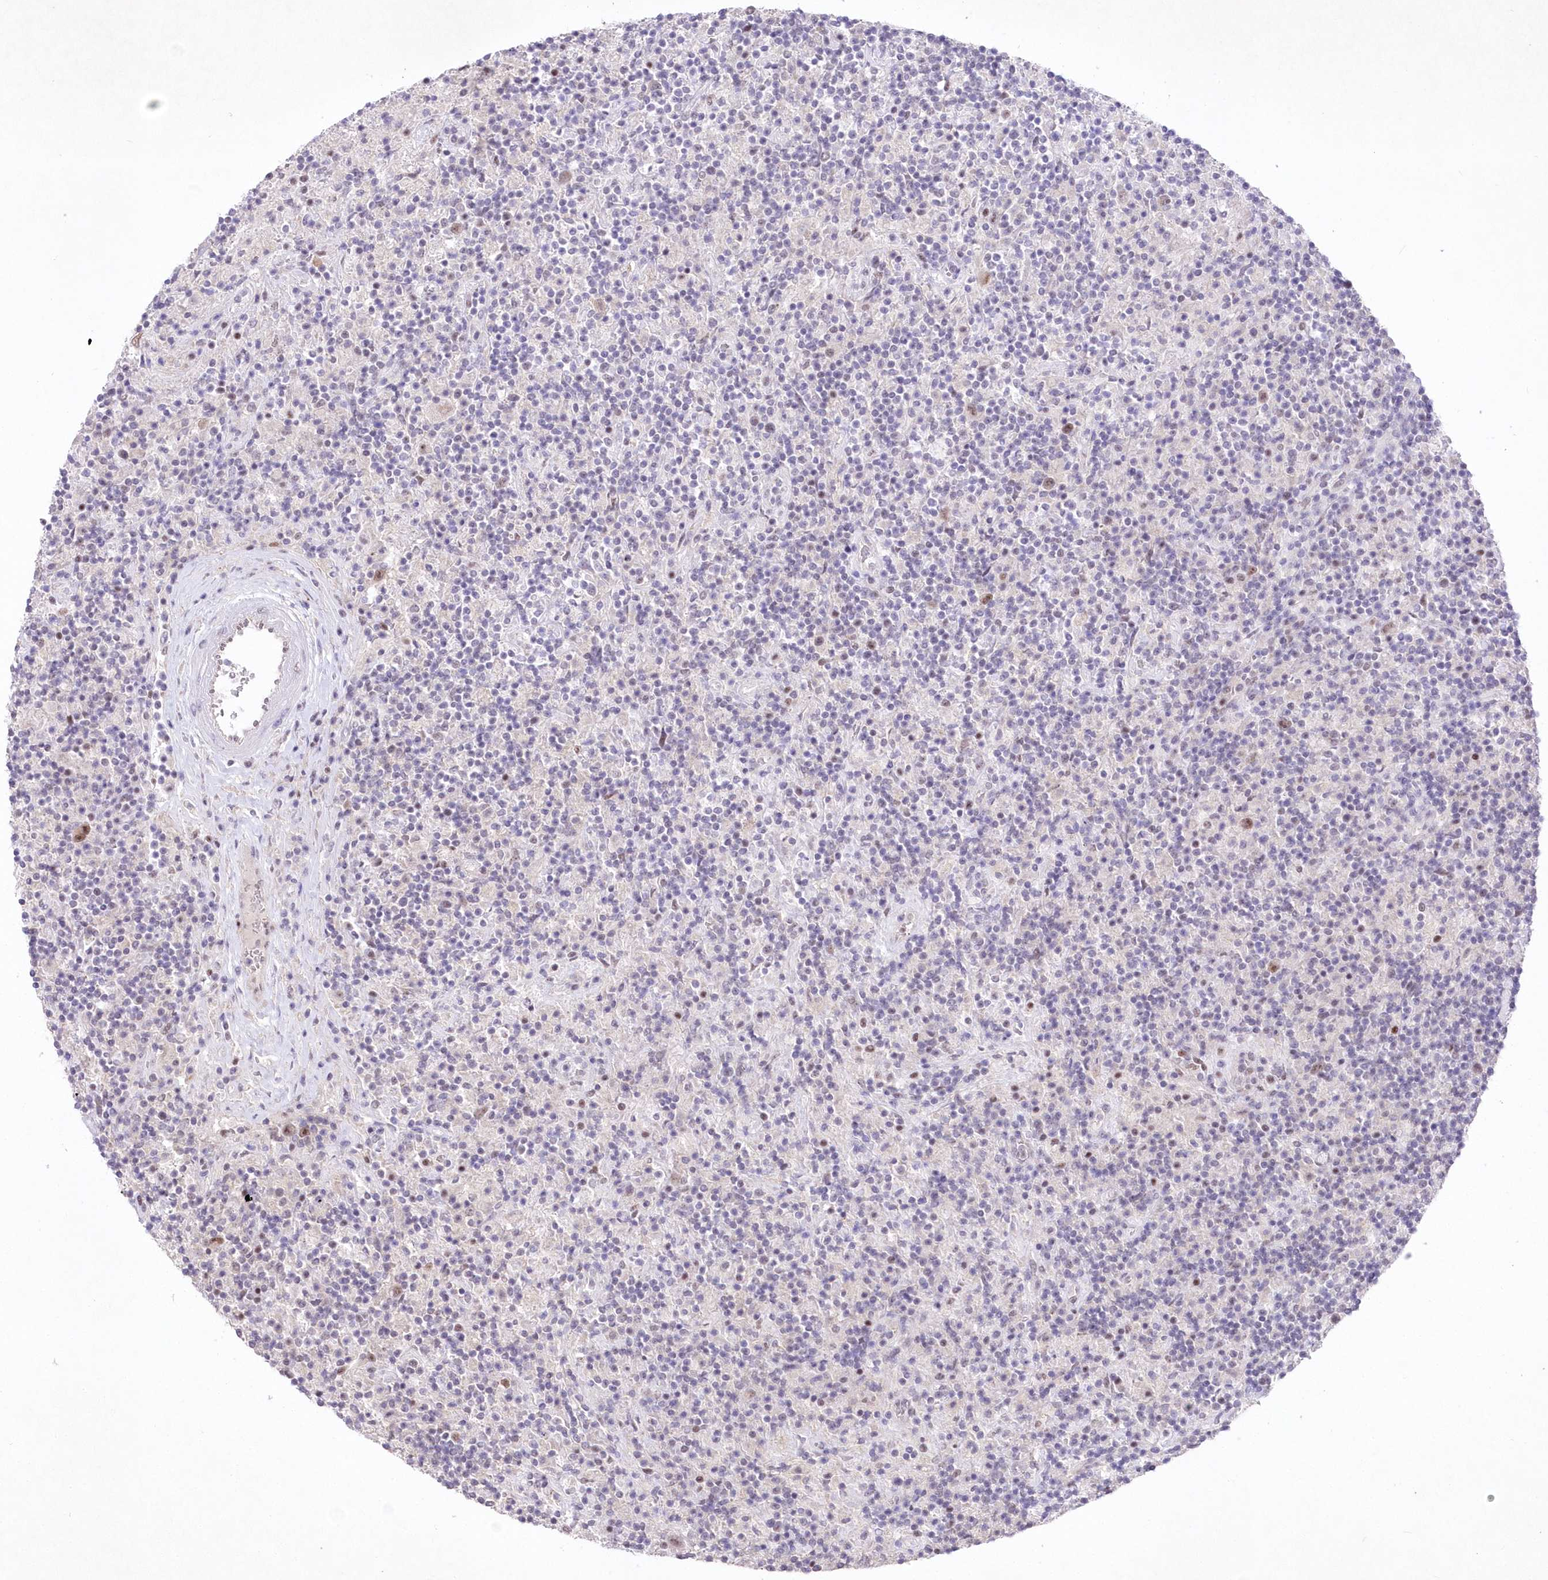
{"staining": {"intensity": "moderate", "quantity": "25%-75%", "location": "nuclear"}, "tissue": "lymphoma", "cell_type": "Tumor cells", "image_type": "cancer", "snomed": [{"axis": "morphology", "description": "Hodgkin's disease, NOS"}, {"axis": "topography", "description": "Lymph node"}], "caption": "There is medium levels of moderate nuclear expression in tumor cells of Hodgkin's disease, as demonstrated by immunohistochemical staining (brown color).", "gene": "RBM27", "patient": {"sex": "male", "age": 70}}